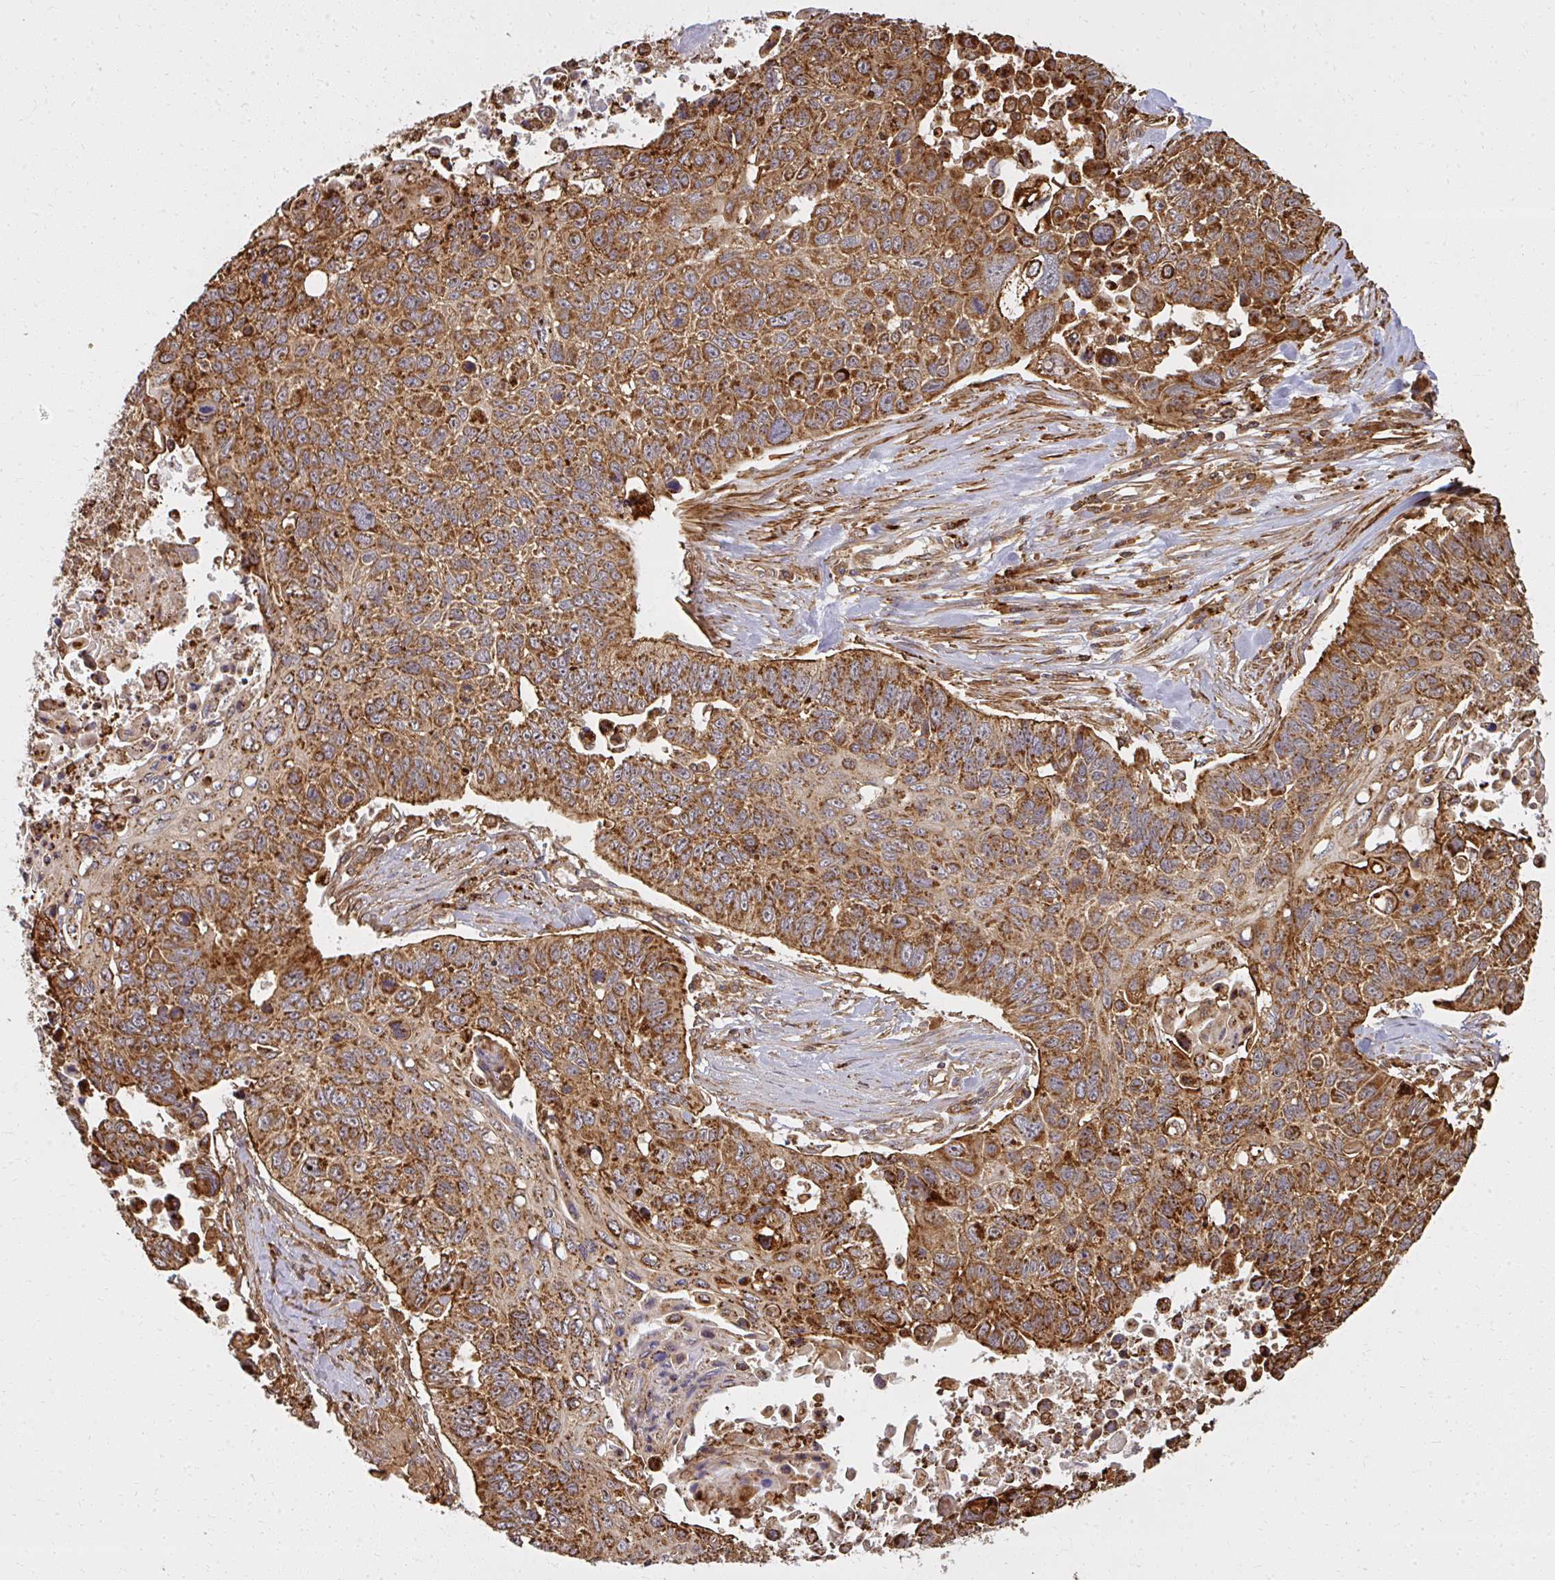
{"staining": {"intensity": "strong", "quantity": ">75%", "location": "cytoplasmic/membranous"}, "tissue": "lung cancer", "cell_type": "Tumor cells", "image_type": "cancer", "snomed": [{"axis": "morphology", "description": "Squamous cell carcinoma, NOS"}, {"axis": "topography", "description": "Lung"}], "caption": "Immunohistochemistry histopathology image of neoplastic tissue: human lung squamous cell carcinoma stained using immunohistochemistry shows high levels of strong protein expression localized specifically in the cytoplasmic/membranous of tumor cells, appearing as a cytoplasmic/membranous brown color.", "gene": "GNS", "patient": {"sex": "male", "age": 62}}